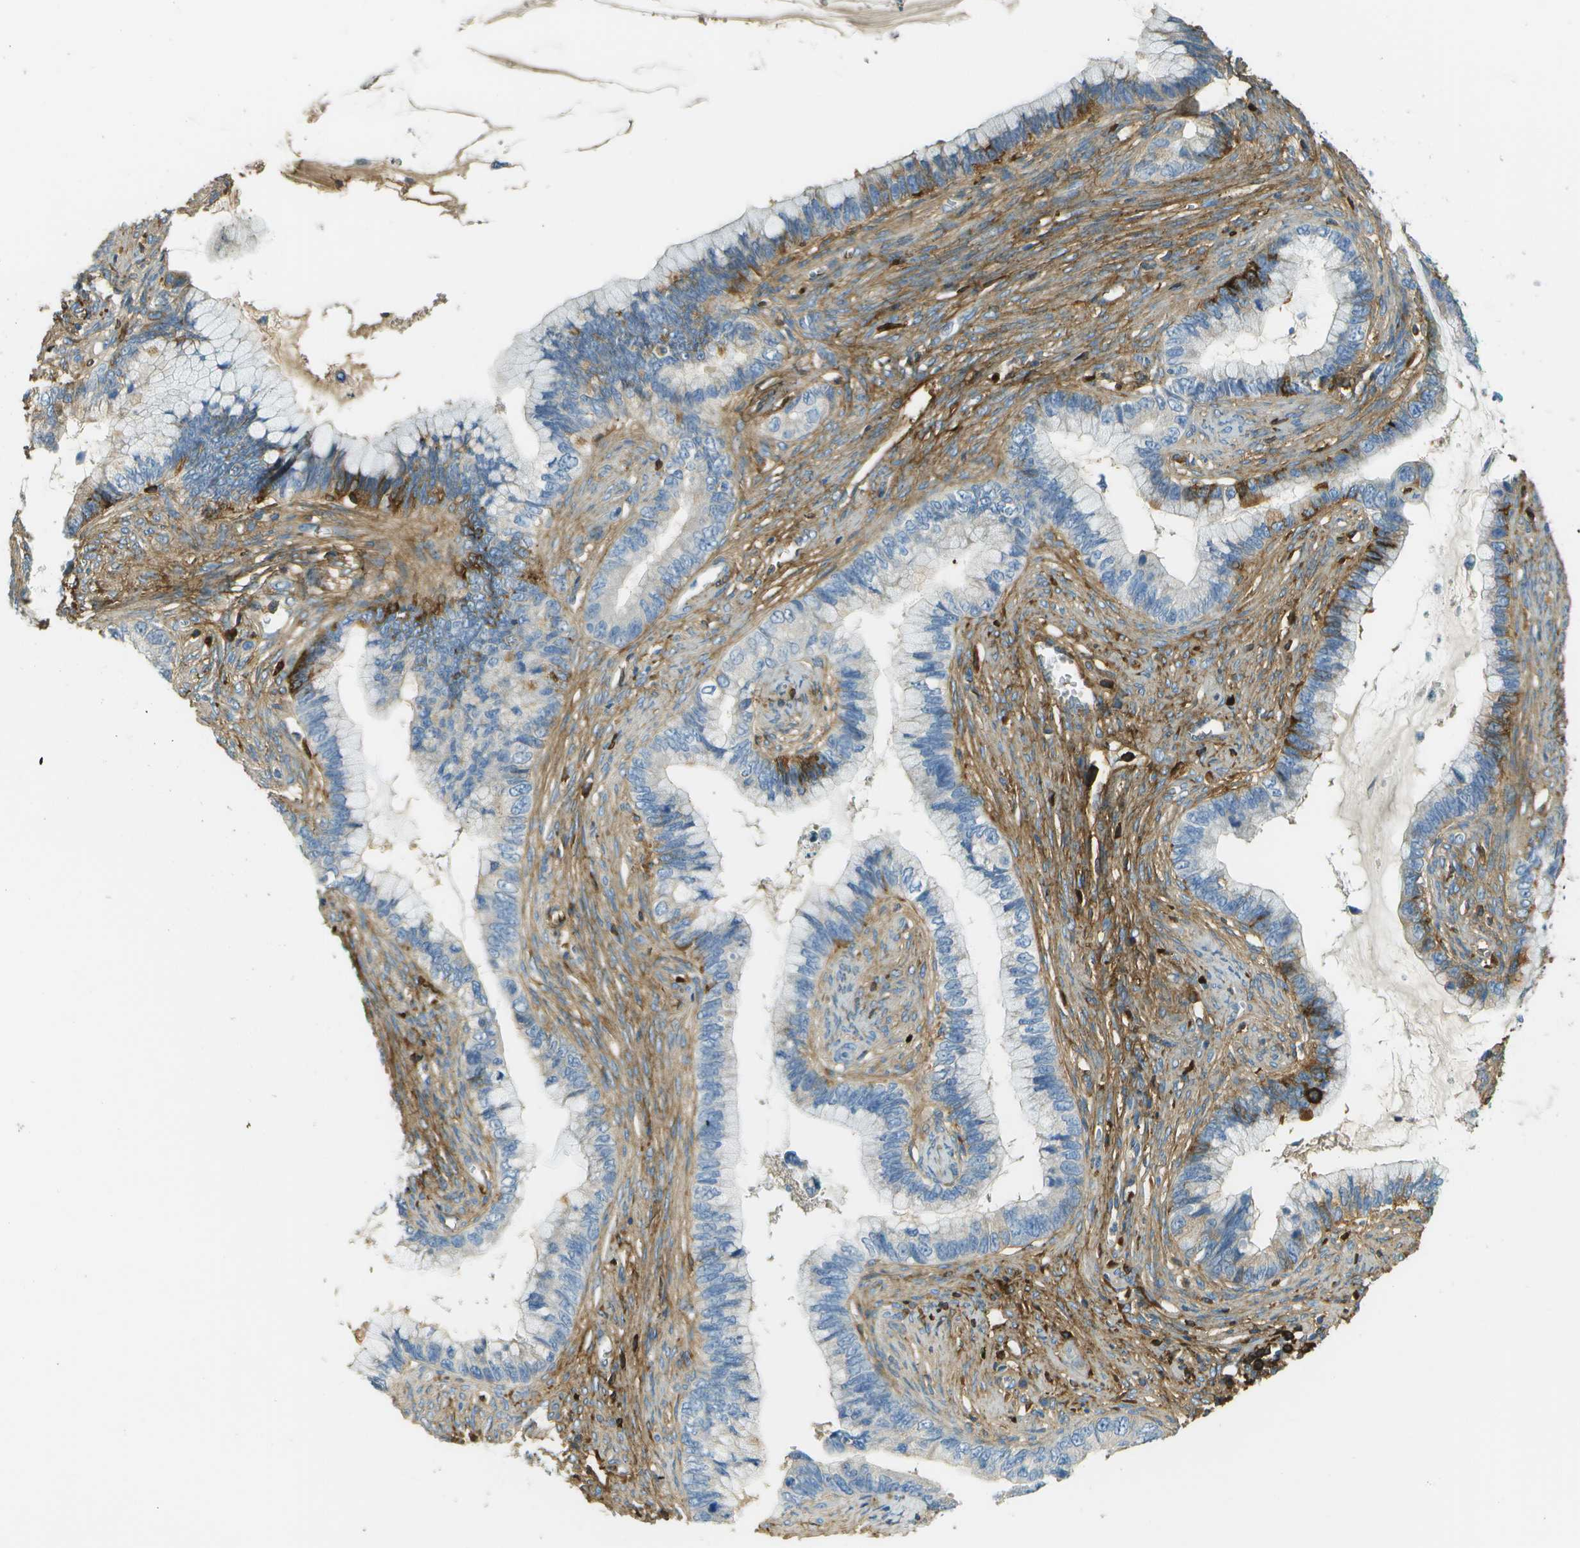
{"staining": {"intensity": "negative", "quantity": "none", "location": "none"}, "tissue": "cervical cancer", "cell_type": "Tumor cells", "image_type": "cancer", "snomed": [{"axis": "morphology", "description": "Adenocarcinoma, NOS"}, {"axis": "topography", "description": "Cervix"}], "caption": "This histopathology image is of adenocarcinoma (cervical) stained with immunohistochemistry to label a protein in brown with the nuclei are counter-stained blue. There is no positivity in tumor cells. (DAB (3,3'-diaminobenzidine) IHC with hematoxylin counter stain).", "gene": "DCN", "patient": {"sex": "female", "age": 44}}